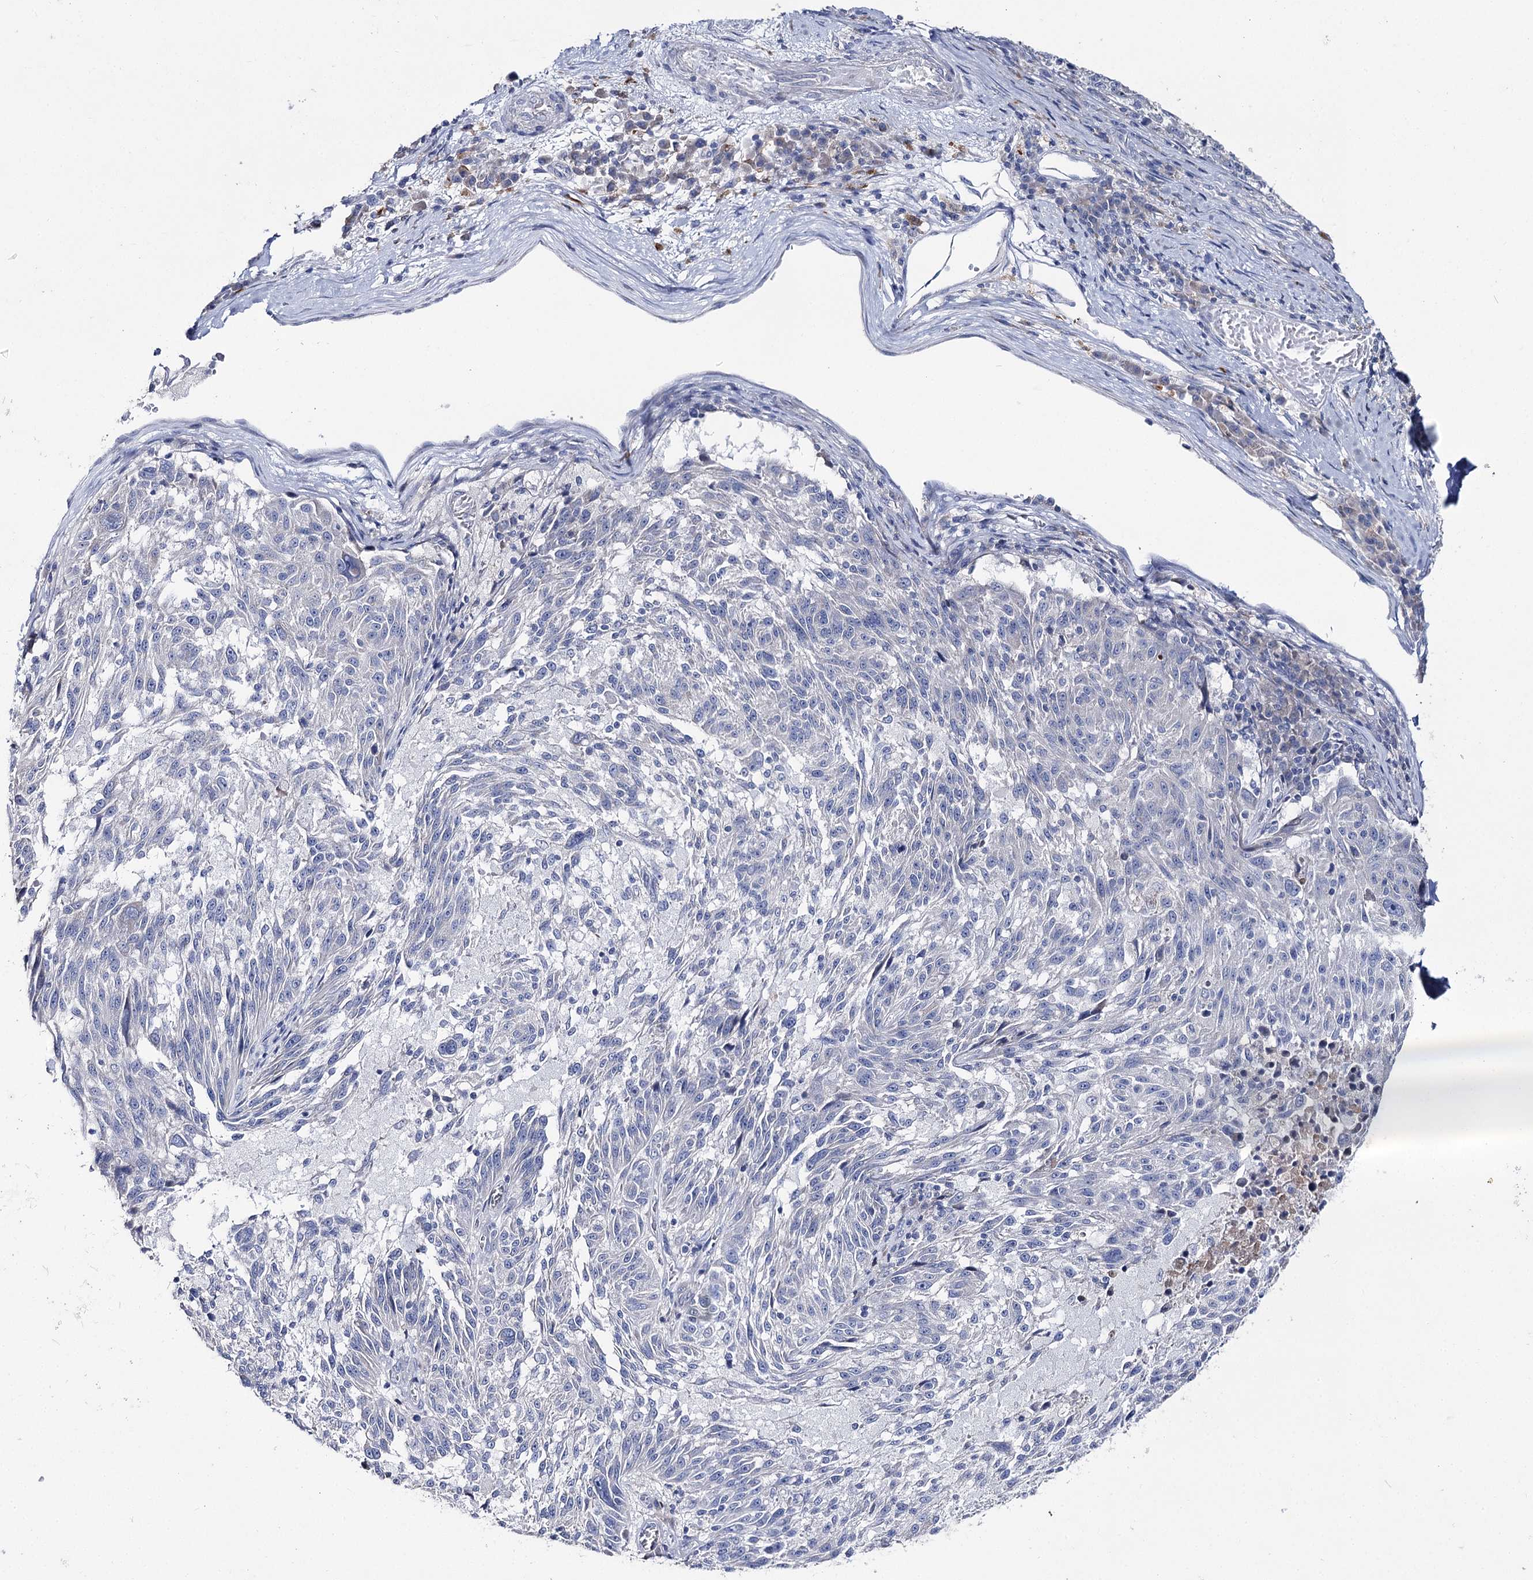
{"staining": {"intensity": "negative", "quantity": "none", "location": "none"}, "tissue": "melanoma", "cell_type": "Tumor cells", "image_type": "cancer", "snomed": [{"axis": "morphology", "description": "Malignant melanoma, NOS"}, {"axis": "topography", "description": "Skin"}], "caption": "A micrograph of human malignant melanoma is negative for staining in tumor cells.", "gene": "NRAP", "patient": {"sex": "male", "age": 53}}